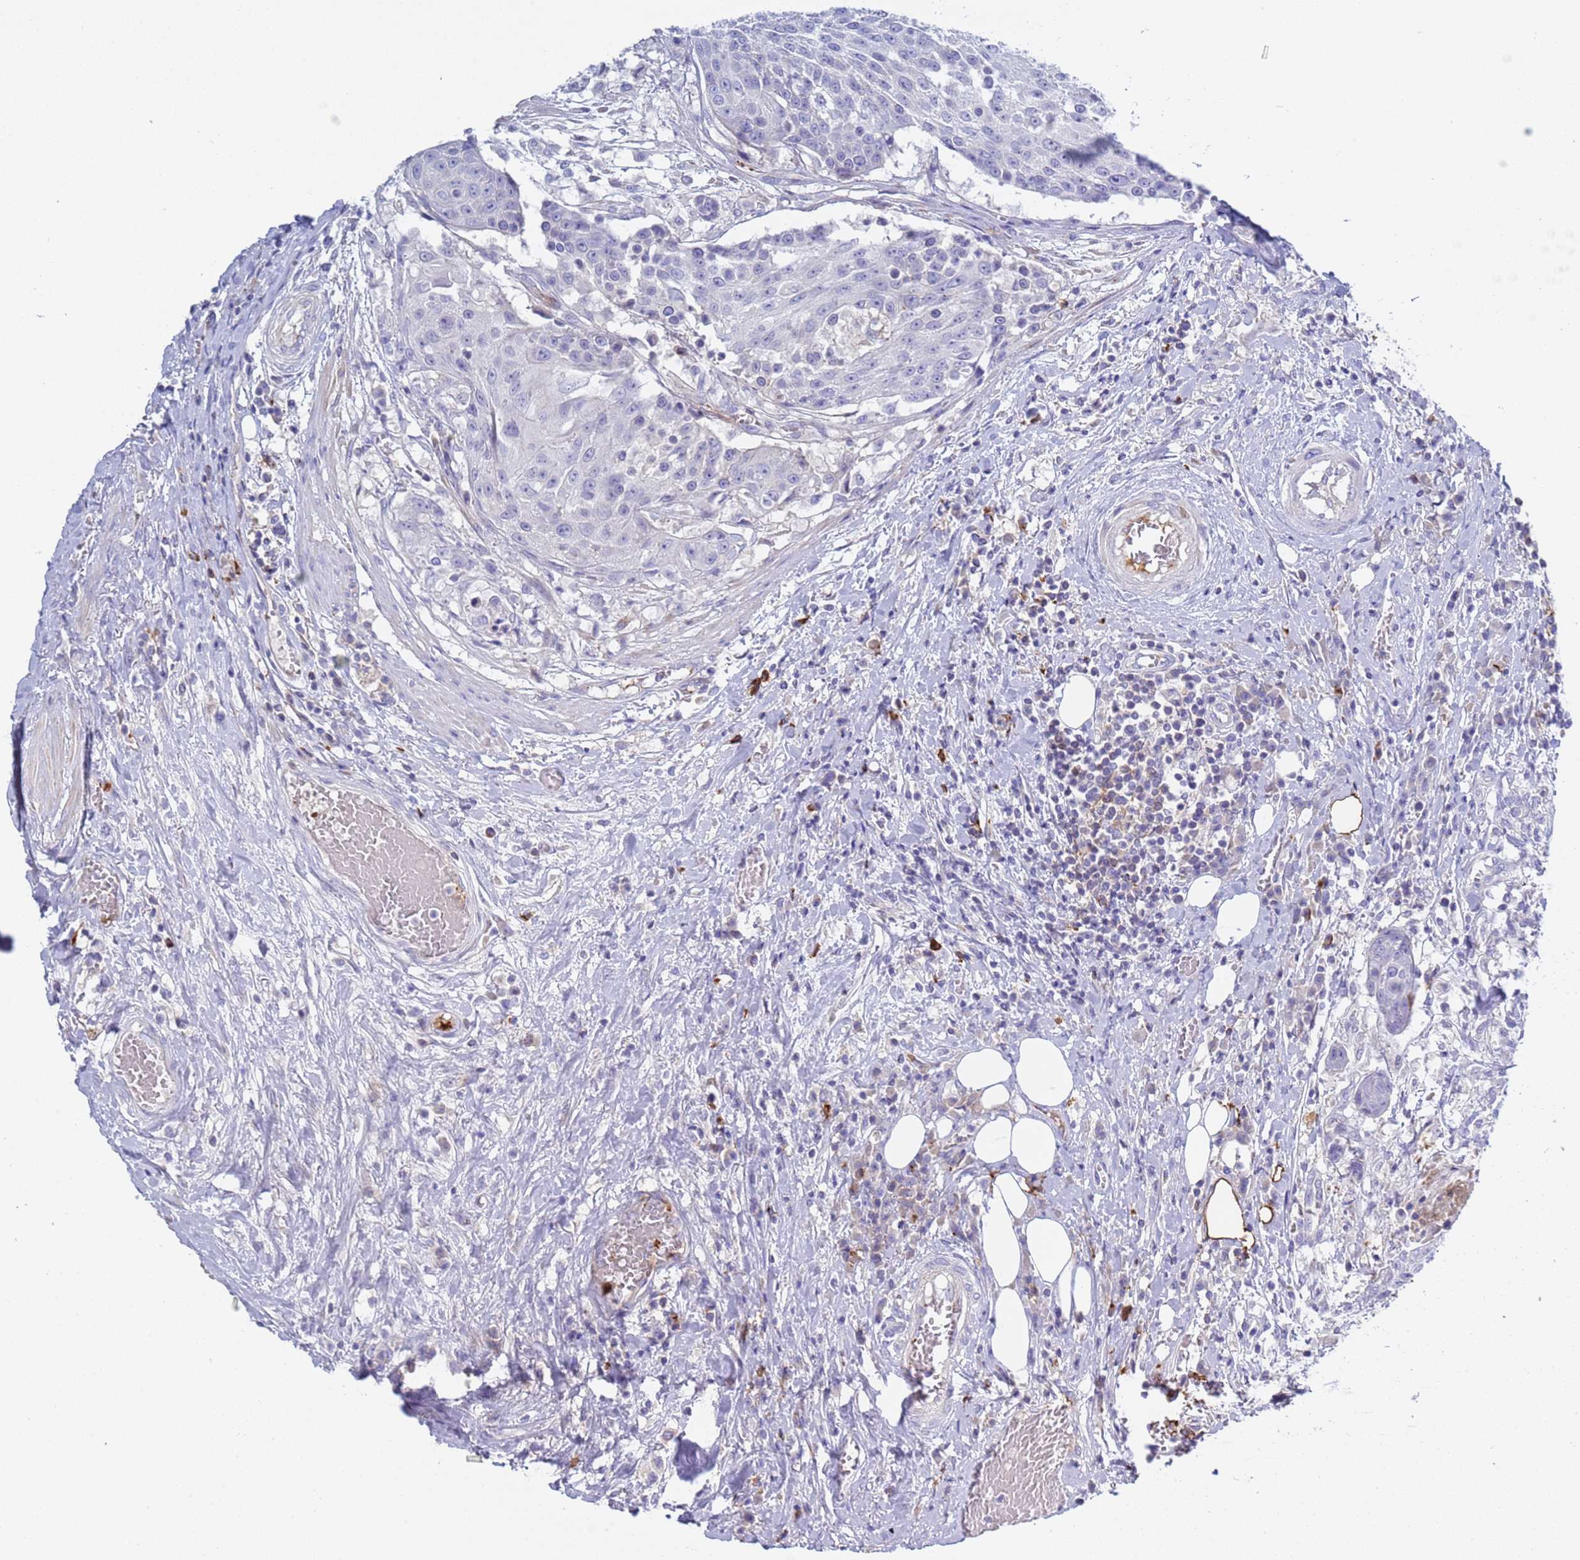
{"staining": {"intensity": "negative", "quantity": "none", "location": "none"}, "tissue": "urothelial cancer", "cell_type": "Tumor cells", "image_type": "cancer", "snomed": [{"axis": "morphology", "description": "Urothelial carcinoma, High grade"}, {"axis": "topography", "description": "Urinary bladder"}], "caption": "High magnification brightfield microscopy of urothelial cancer stained with DAB (3,3'-diaminobenzidine) (brown) and counterstained with hematoxylin (blue): tumor cells show no significant positivity. (Stains: DAB immunohistochemistry with hematoxylin counter stain, Microscopy: brightfield microscopy at high magnification).", "gene": "C4orf46", "patient": {"sex": "female", "age": 63}}